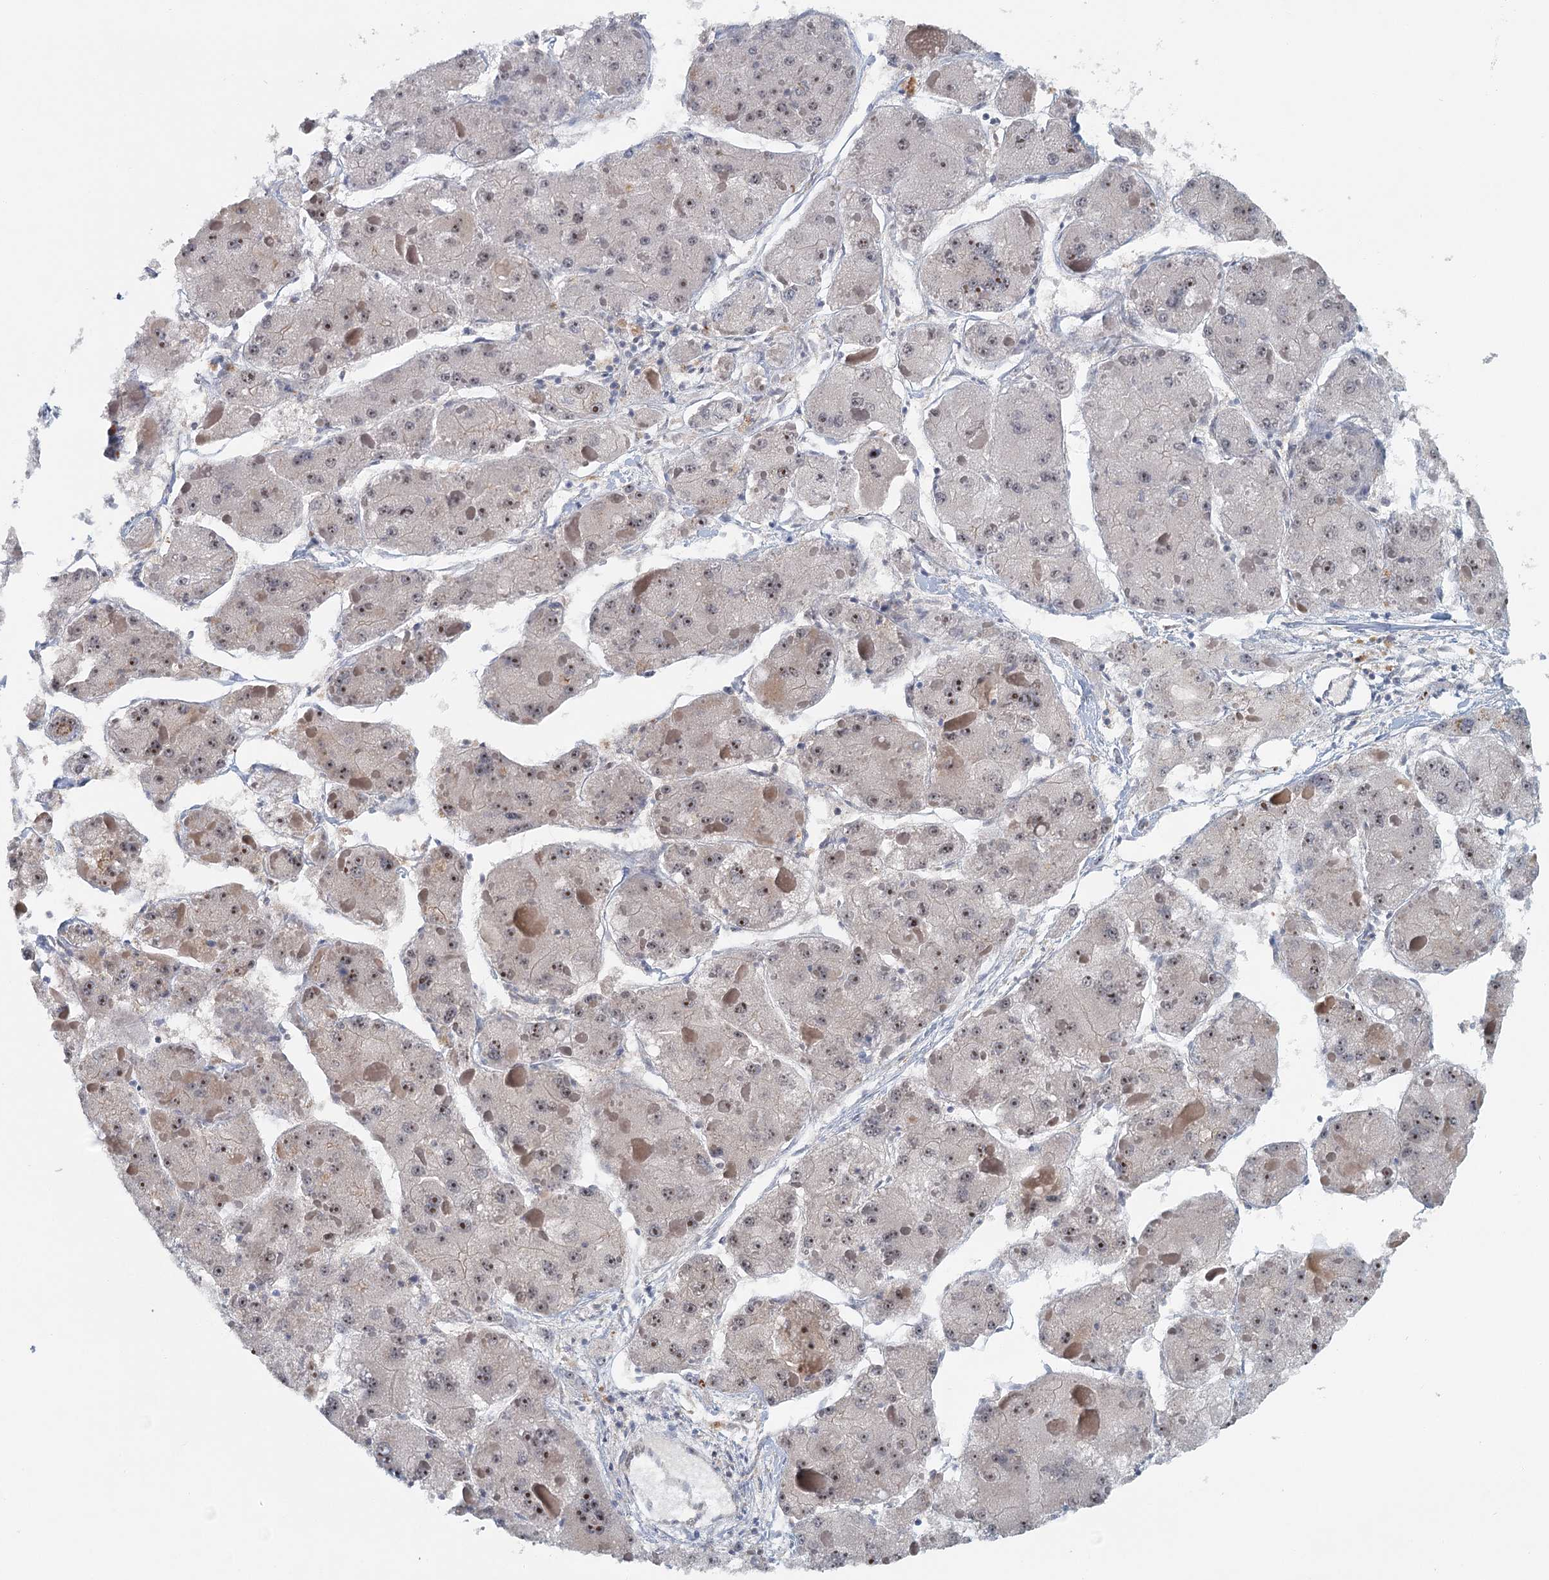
{"staining": {"intensity": "weak", "quantity": "25%-75%", "location": "nuclear"}, "tissue": "liver cancer", "cell_type": "Tumor cells", "image_type": "cancer", "snomed": [{"axis": "morphology", "description": "Carcinoma, Hepatocellular, NOS"}, {"axis": "topography", "description": "Liver"}], "caption": "The histopathology image displays a brown stain indicating the presence of a protein in the nuclear of tumor cells in liver hepatocellular carcinoma.", "gene": "TAS2R42", "patient": {"sex": "female", "age": 73}}